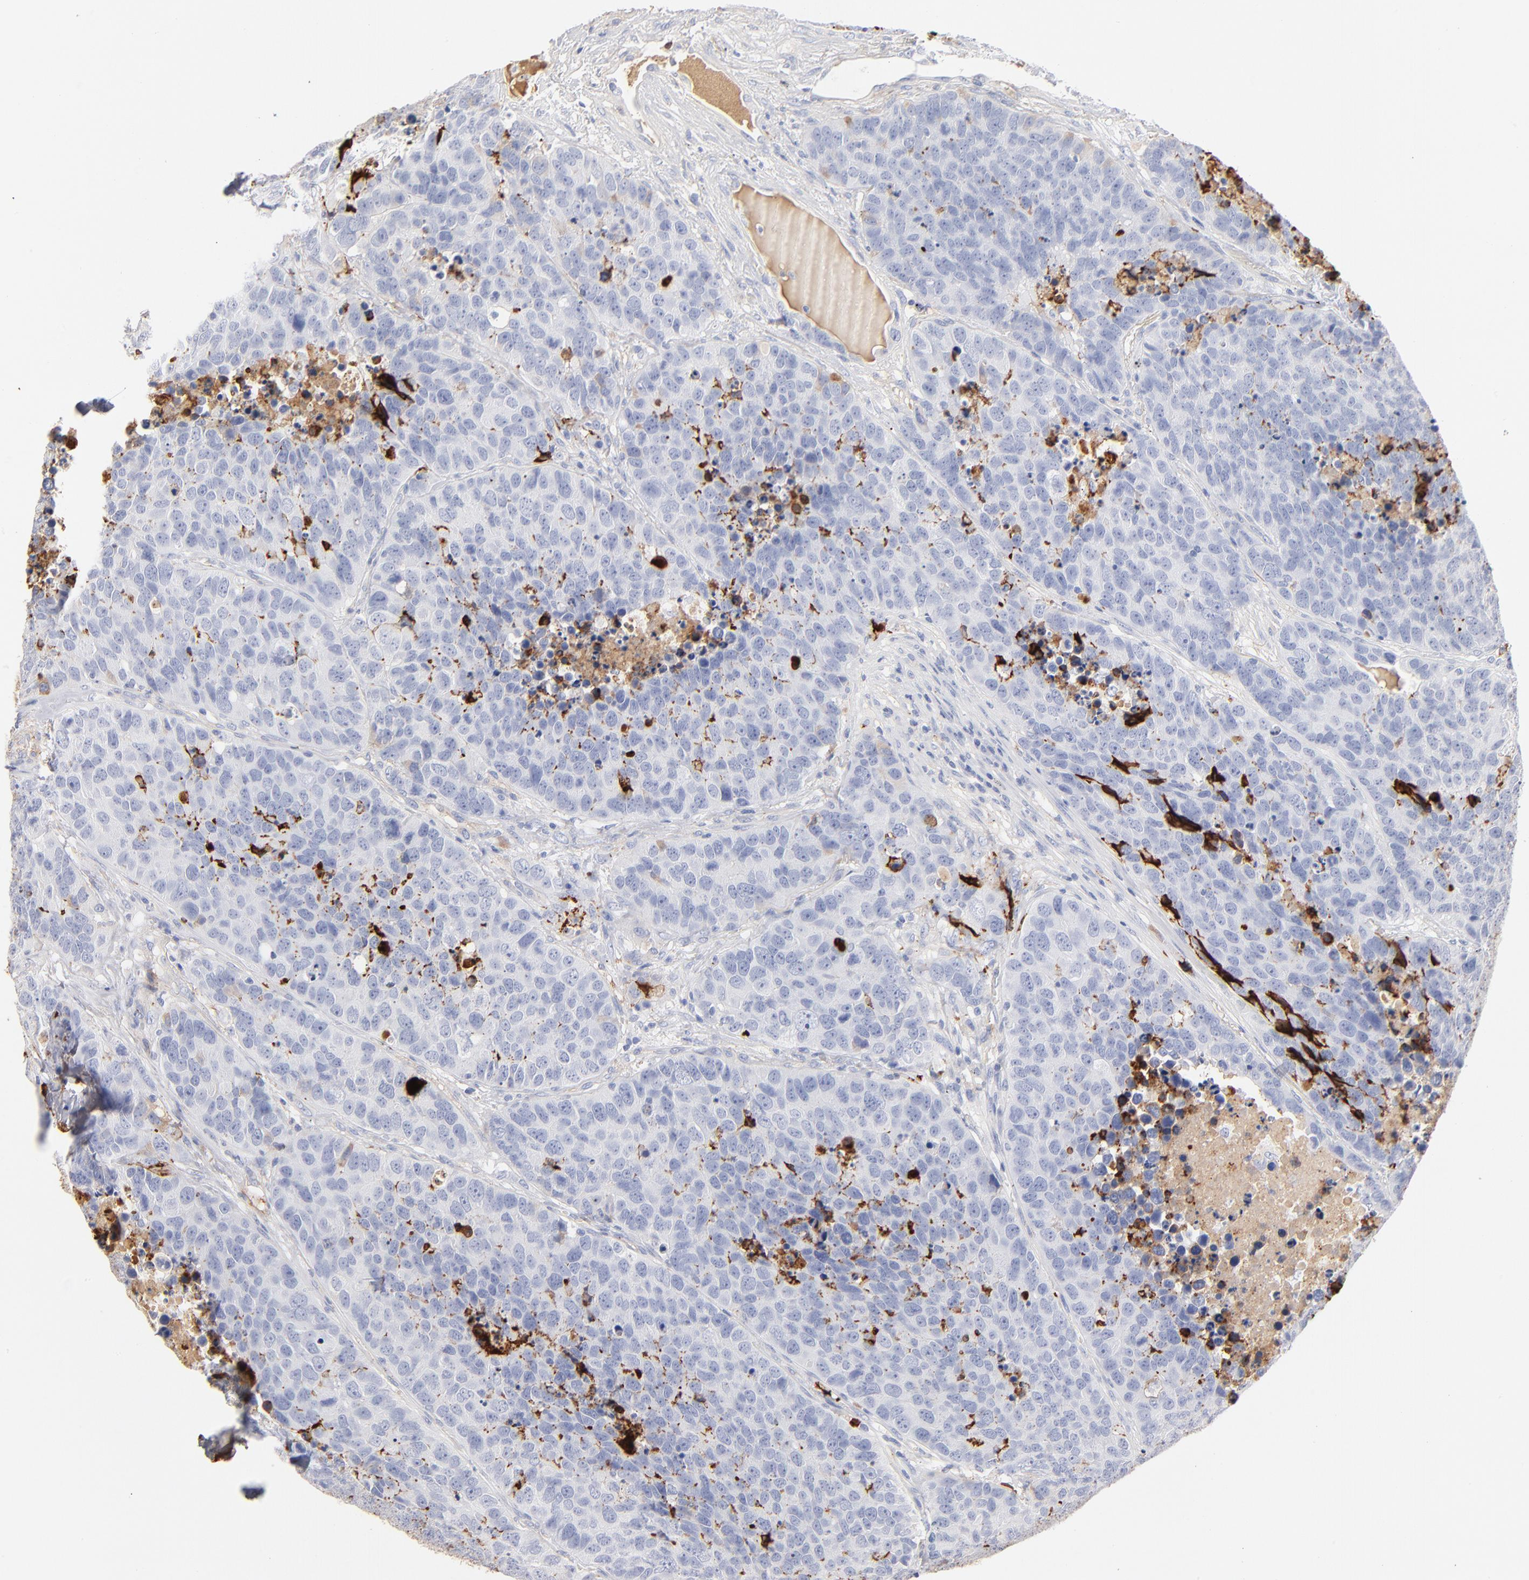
{"staining": {"intensity": "negative", "quantity": "none", "location": "none"}, "tissue": "carcinoid", "cell_type": "Tumor cells", "image_type": "cancer", "snomed": [{"axis": "morphology", "description": "Carcinoid, malignant, NOS"}, {"axis": "topography", "description": "Lung"}], "caption": "Immunohistochemistry photomicrograph of neoplastic tissue: malignant carcinoid stained with DAB (3,3'-diaminobenzidine) displays no significant protein staining in tumor cells.", "gene": "APOH", "patient": {"sex": "male", "age": 60}}